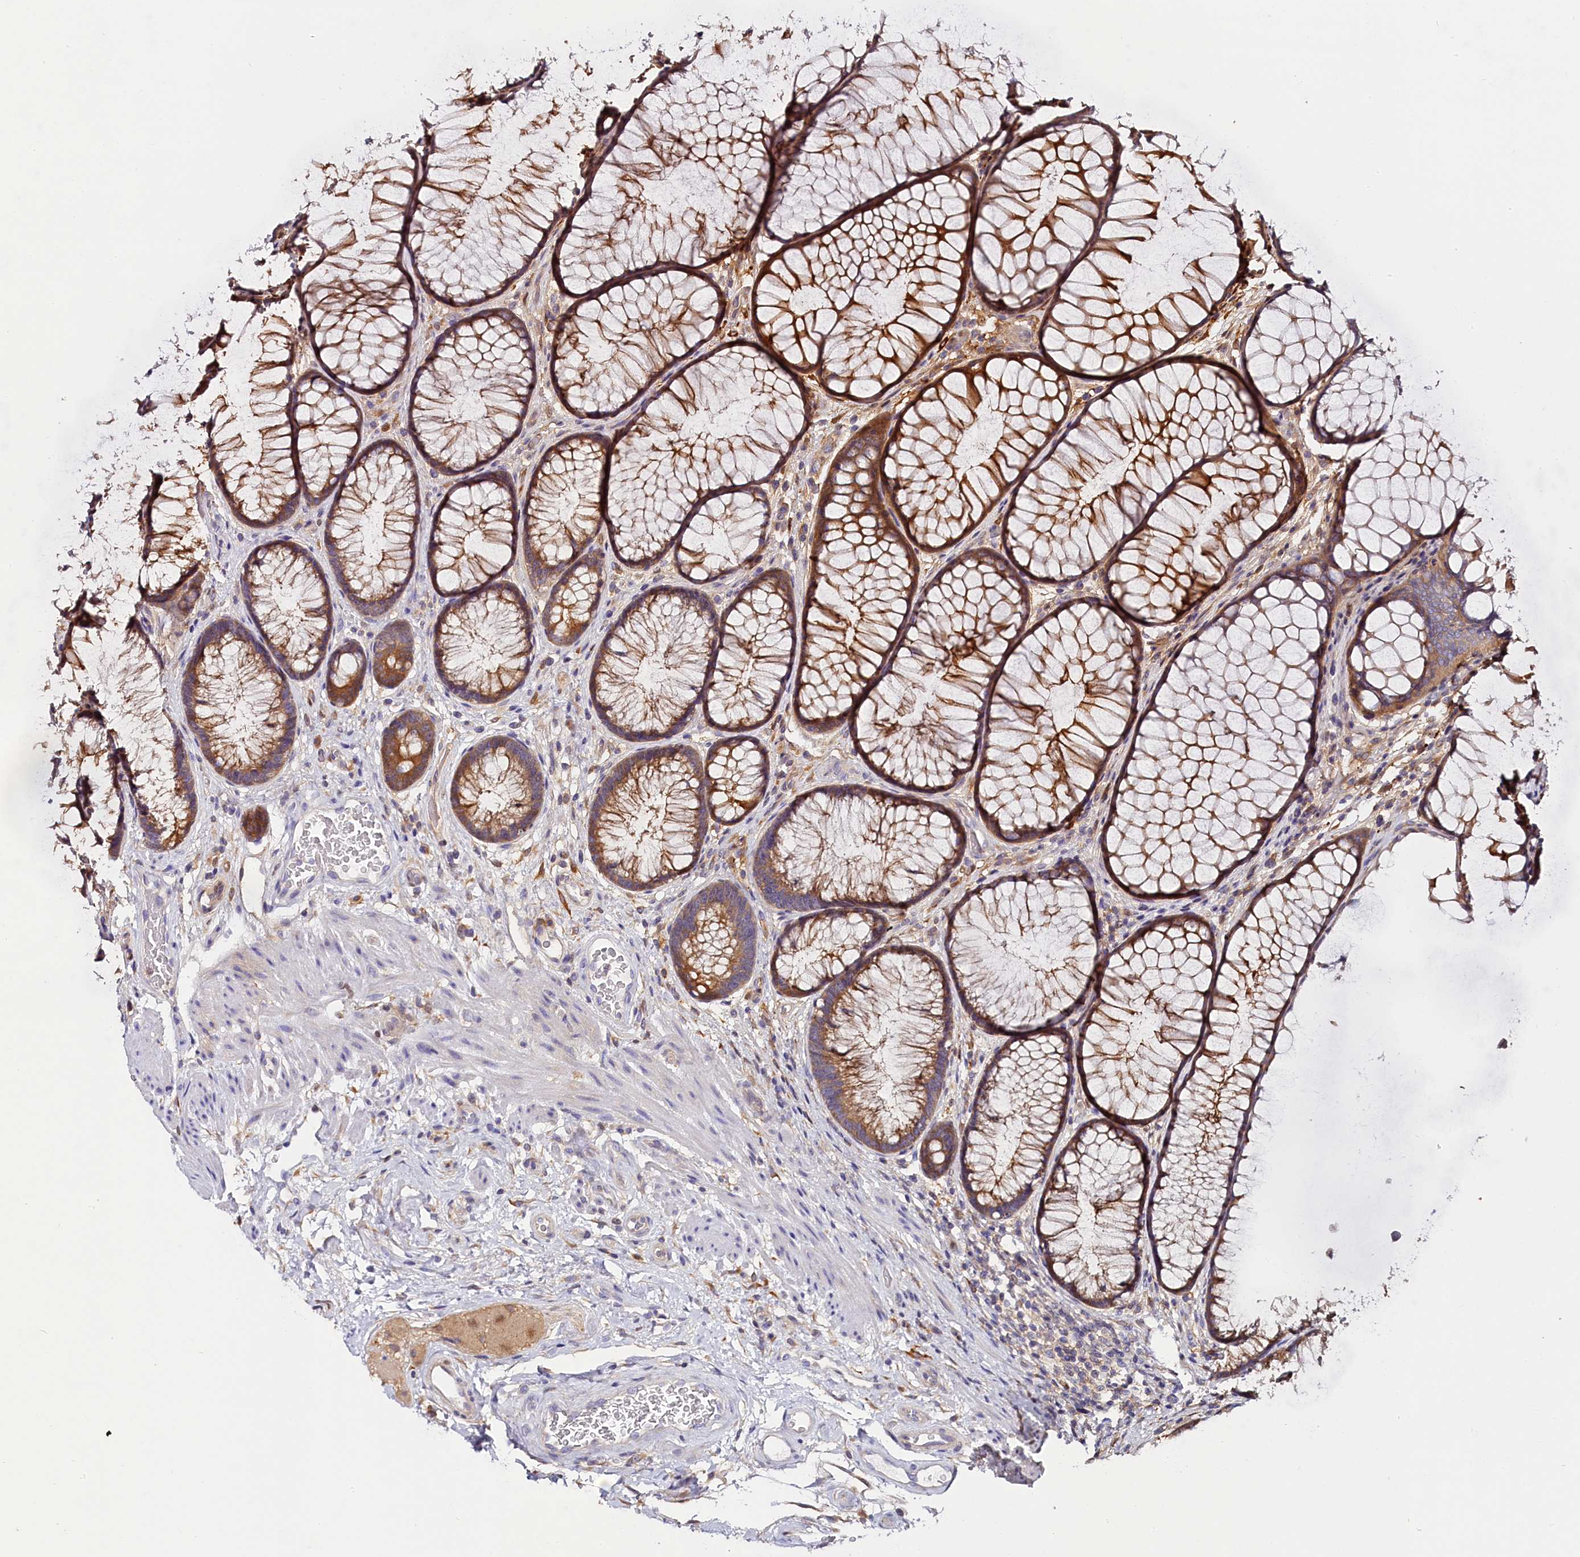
{"staining": {"intensity": "negative", "quantity": "none", "location": "none"}, "tissue": "colon", "cell_type": "Endothelial cells", "image_type": "normal", "snomed": [{"axis": "morphology", "description": "Normal tissue, NOS"}, {"axis": "topography", "description": "Colon"}], "caption": "Immunohistochemical staining of unremarkable human colon exhibits no significant positivity in endothelial cells.", "gene": "KATNB1", "patient": {"sex": "female", "age": 82}}